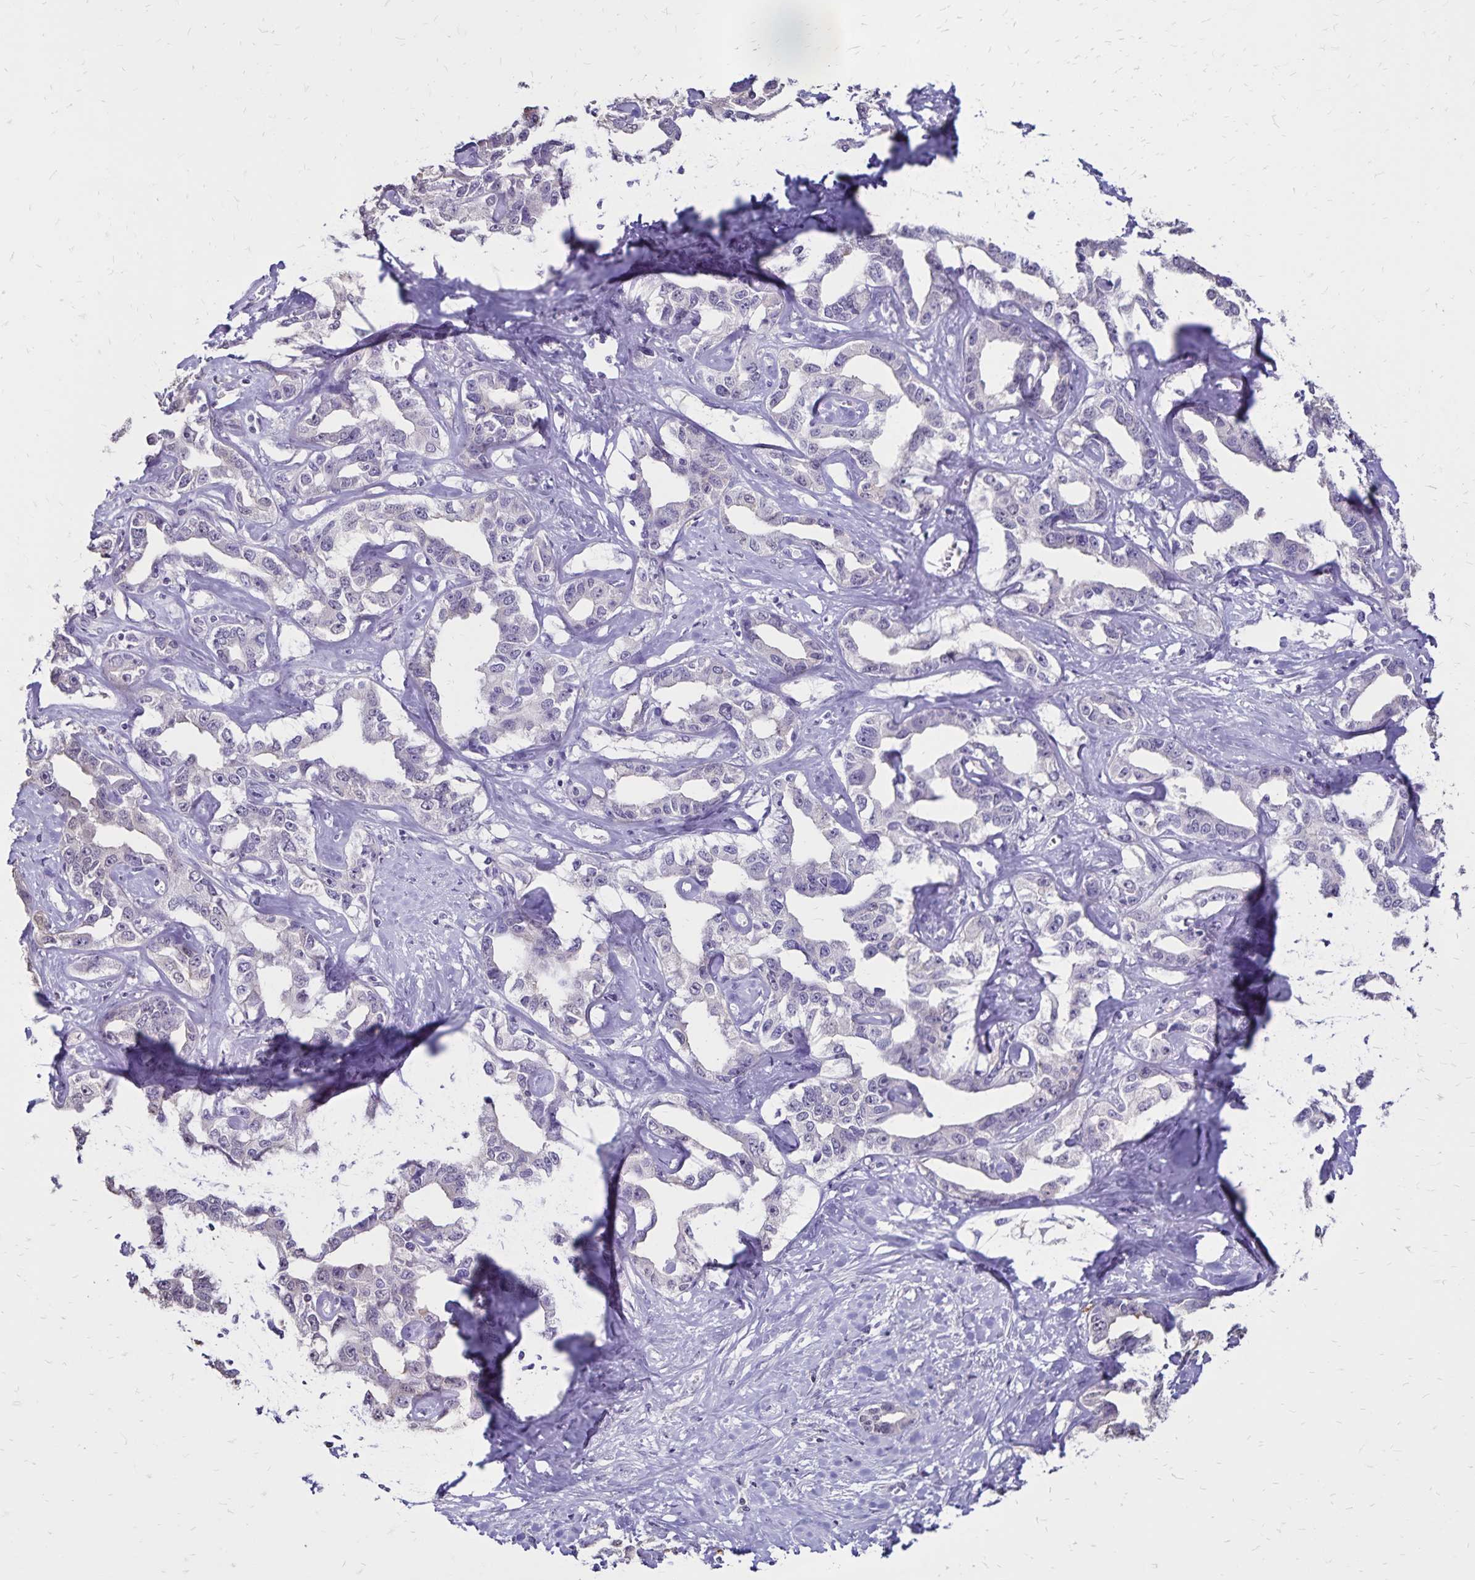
{"staining": {"intensity": "negative", "quantity": "none", "location": "none"}, "tissue": "liver cancer", "cell_type": "Tumor cells", "image_type": "cancer", "snomed": [{"axis": "morphology", "description": "Cholangiocarcinoma"}, {"axis": "topography", "description": "Liver"}], "caption": "Liver cholangiocarcinoma was stained to show a protein in brown. There is no significant staining in tumor cells. (Stains: DAB IHC with hematoxylin counter stain, Microscopy: brightfield microscopy at high magnification).", "gene": "SH3GL3", "patient": {"sex": "male", "age": 59}}